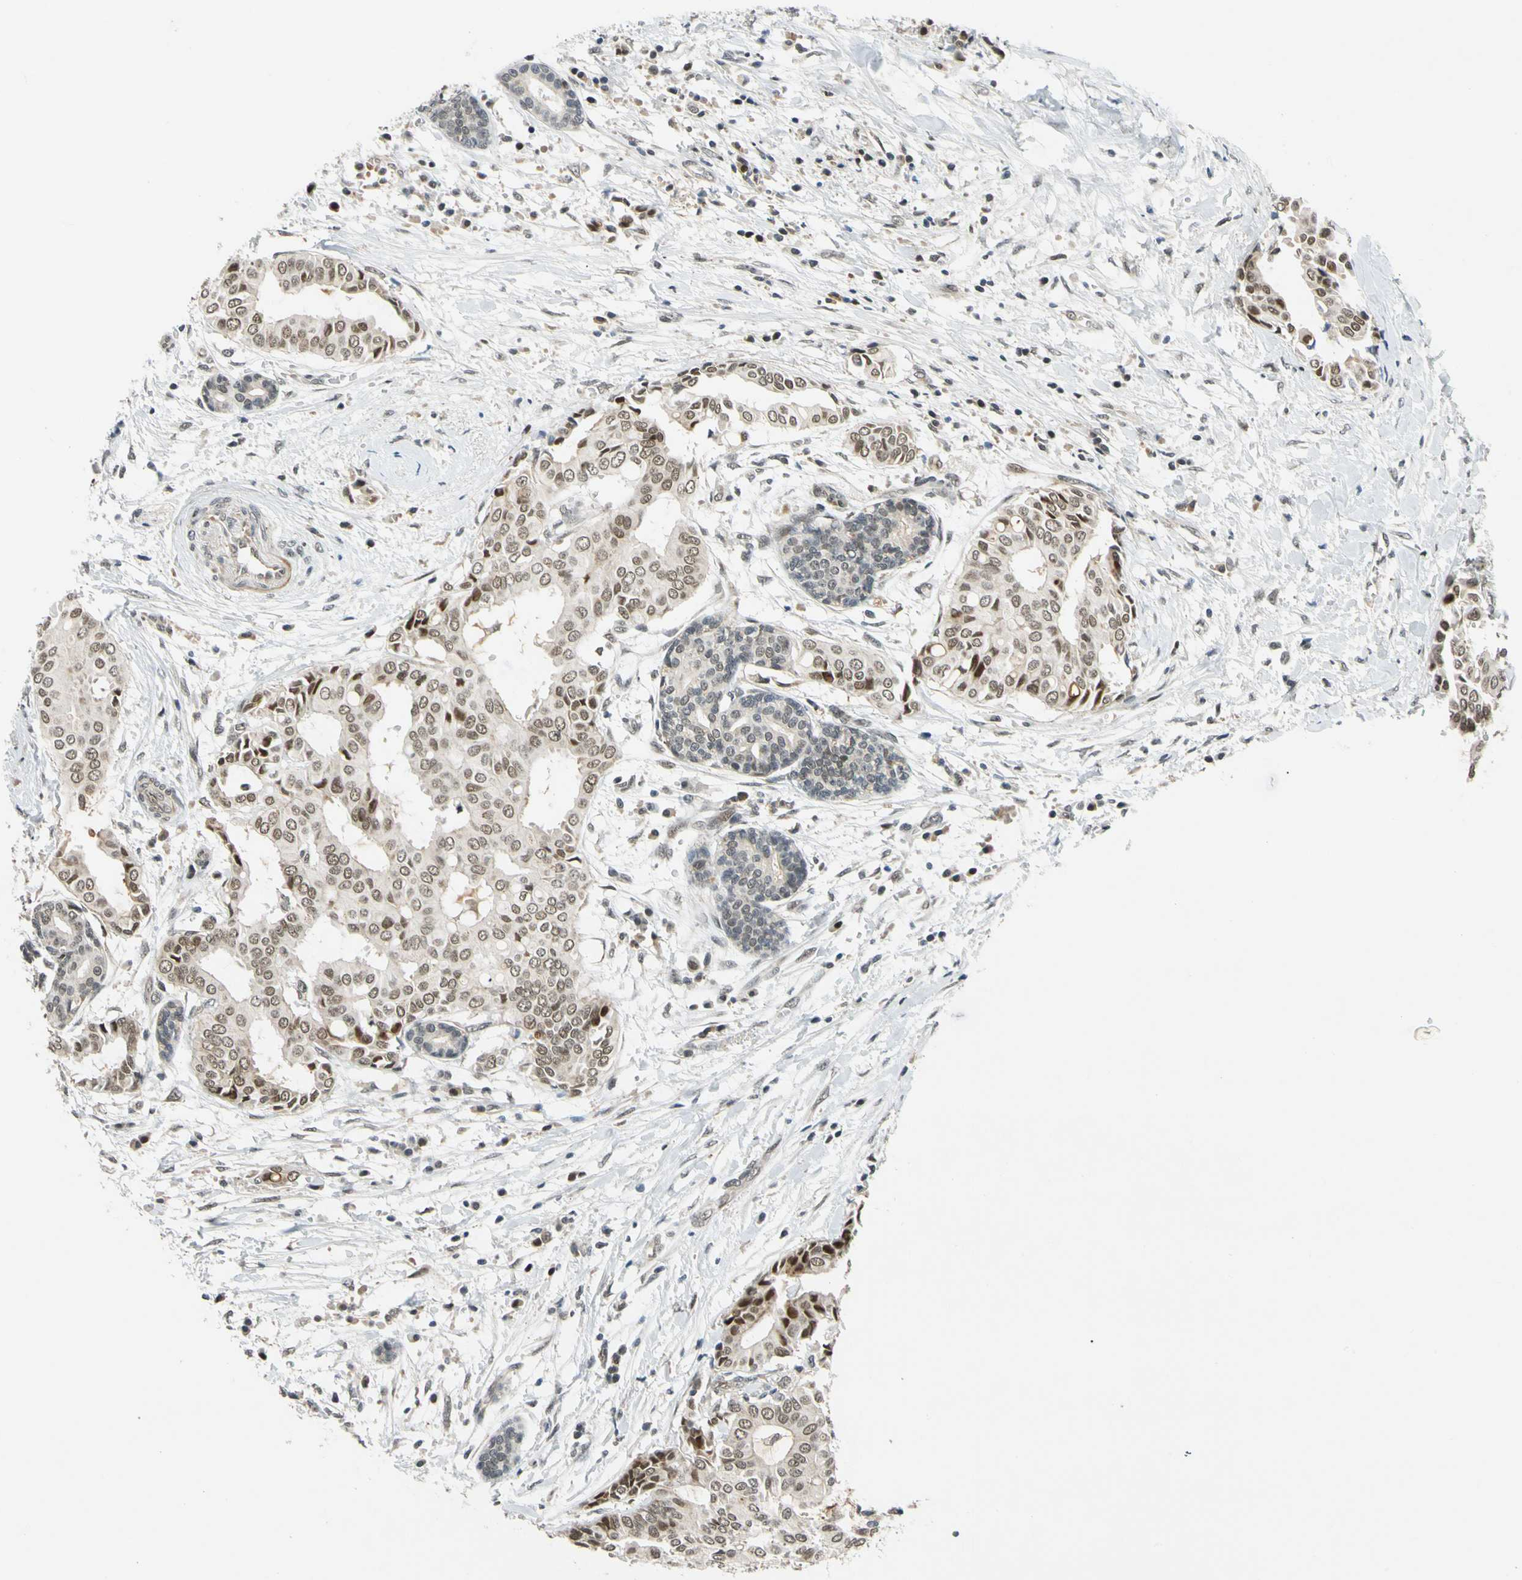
{"staining": {"intensity": "moderate", "quantity": "25%-75%", "location": "nuclear"}, "tissue": "head and neck cancer", "cell_type": "Tumor cells", "image_type": "cancer", "snomed": [{"axis": "morphology", "description": "Adenocarcinoma, NOS"}, {"axis": "topography", "description": "Salivary gland"}, {"axis": "topography", "description": "Head-Neck"}], "caption": "Head and neck cancer stained with a protein marker displays moderate staining in tumor cells.", "gene": "POGZ", "patient": {"sex": "female", "age": 59}}